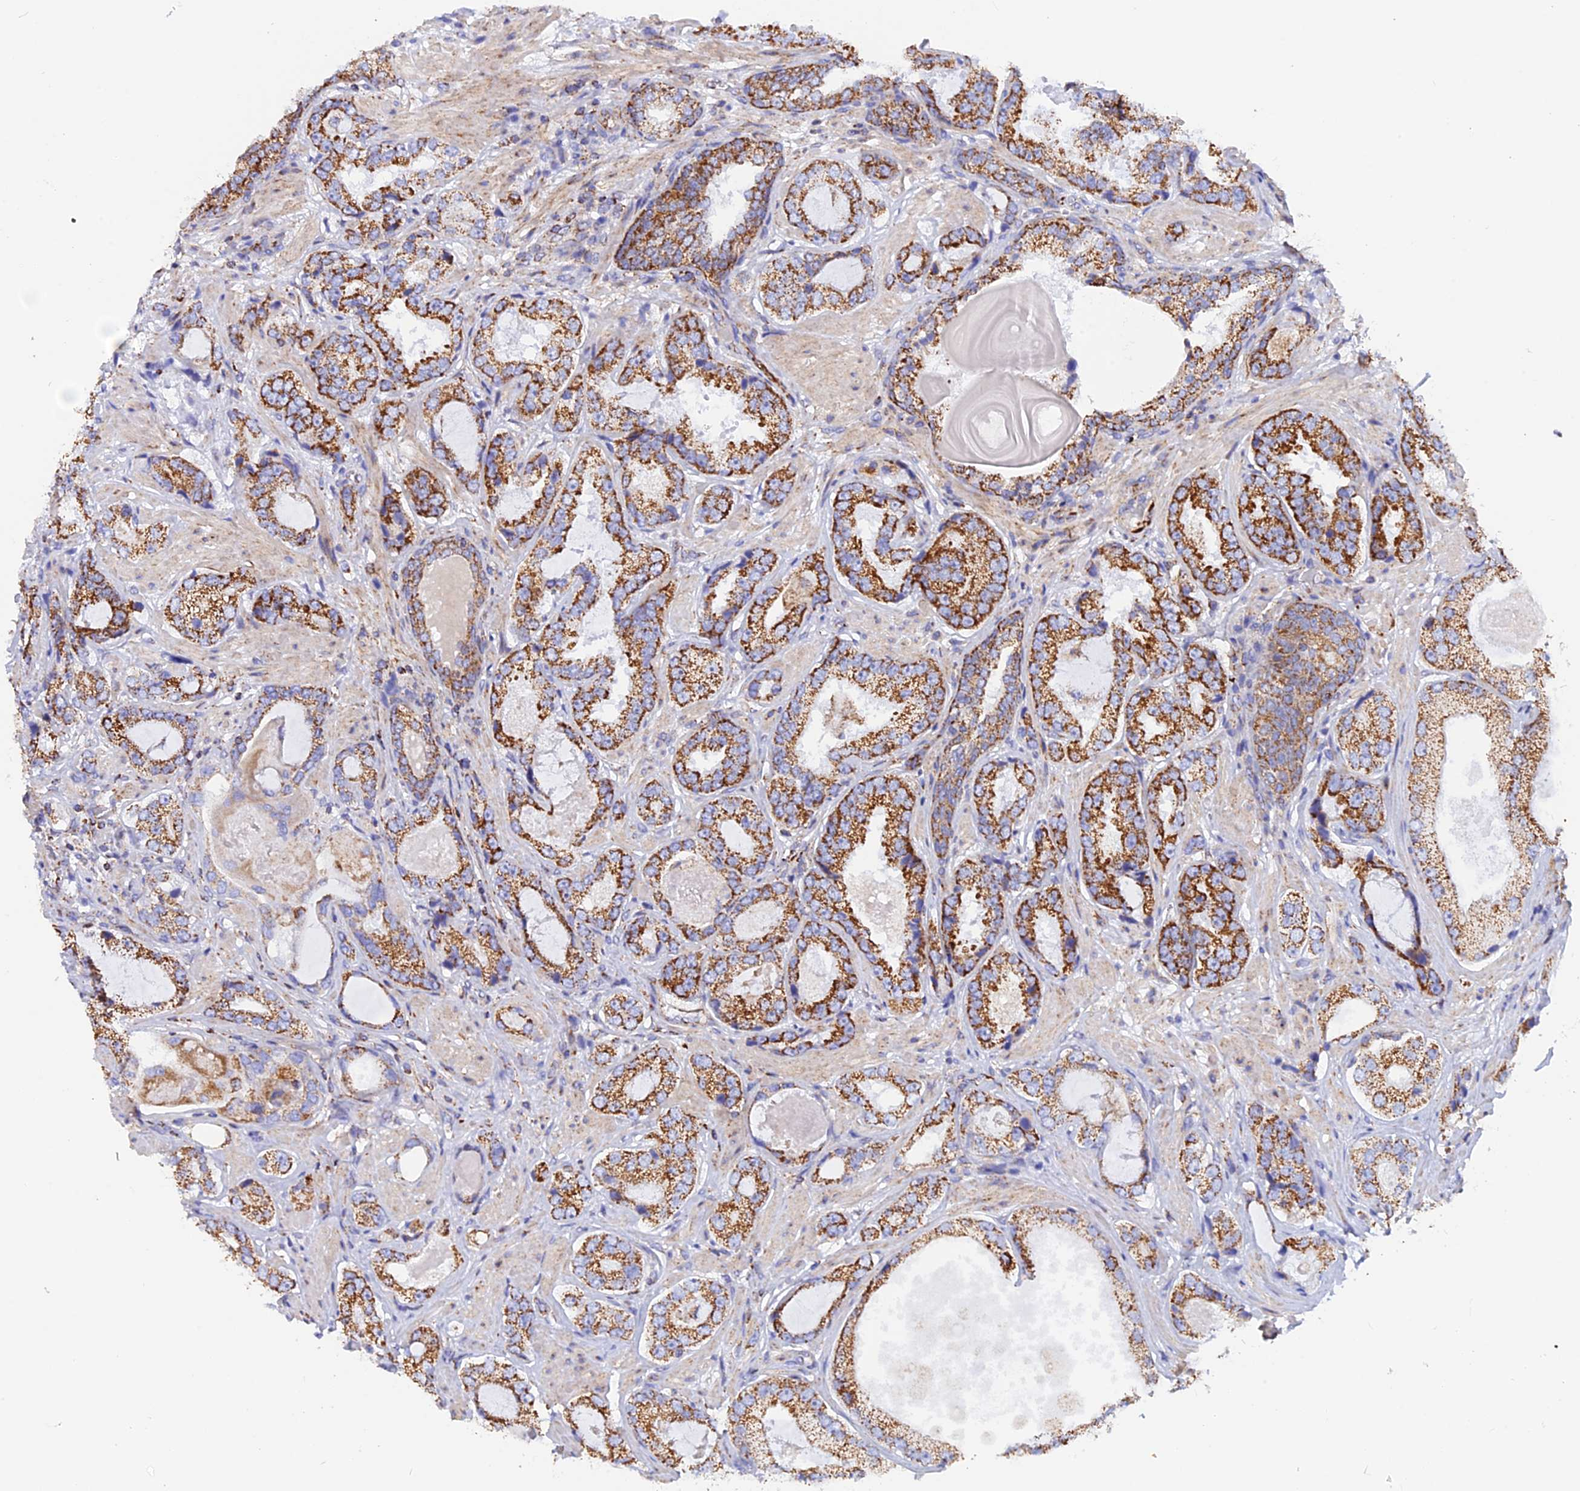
{"staining": {"intensity": "strong", "quantity": ">75%", "location": "cytoplasmic/membranous"}, "tissue": "prostate cancer", "cell_type": "Tumor cells", "image_type": "cancer", "snomed": [{"axis": "morphology", "description": "Adenocarcinoma, High grade"}, {"axis": "topography", "description": "Prostate"}], "caption": "Prostate cancer (high-grade adenocarcinoma) was stained to show a protein in brown. There is high levels of strong cytoplasmic/membranous positivity in approximately >75% of tumor cells.", "gene": "GCDH", "patient": {"sex": "male", "age": 59}}